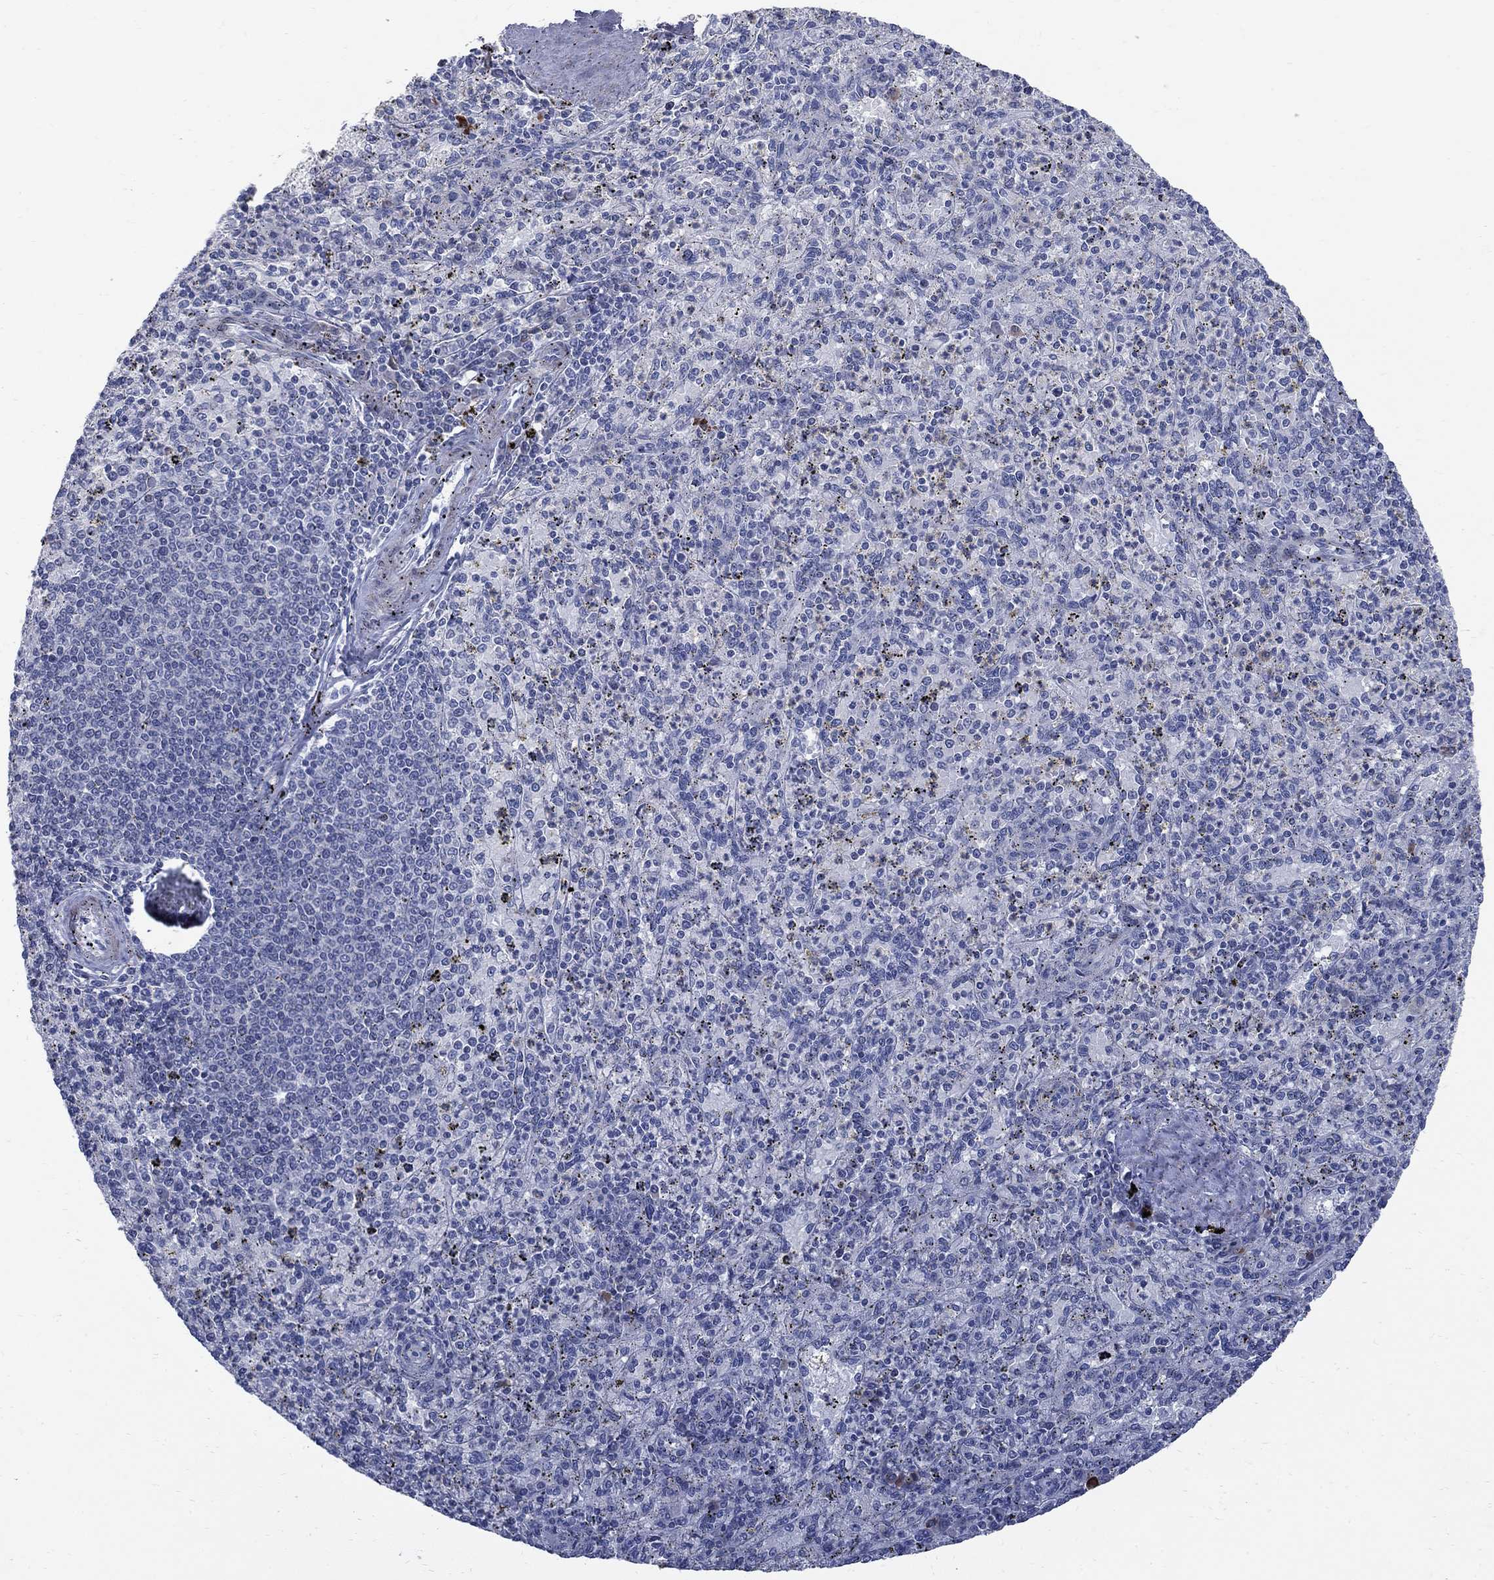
{"staining": {"intensity": "negative", "quantity": "none", "location": "none"}, "tissue": "spleen", "cell_type": "Cells in red pulp", "image_type": "normal", "snomed": [{"axis": "morphology", "description": "Normal tissue, NOS"}, {"axis": "topography", "description": "Spleen"}], "caption": "Image shows no protein expression in cells in red pulp of normal spleen. (Immunohistochemistry (ihc), brightfield microscopy, high magnification).", "gene": "NTRK2", "patient": {"sex": "male", "age": 60}}